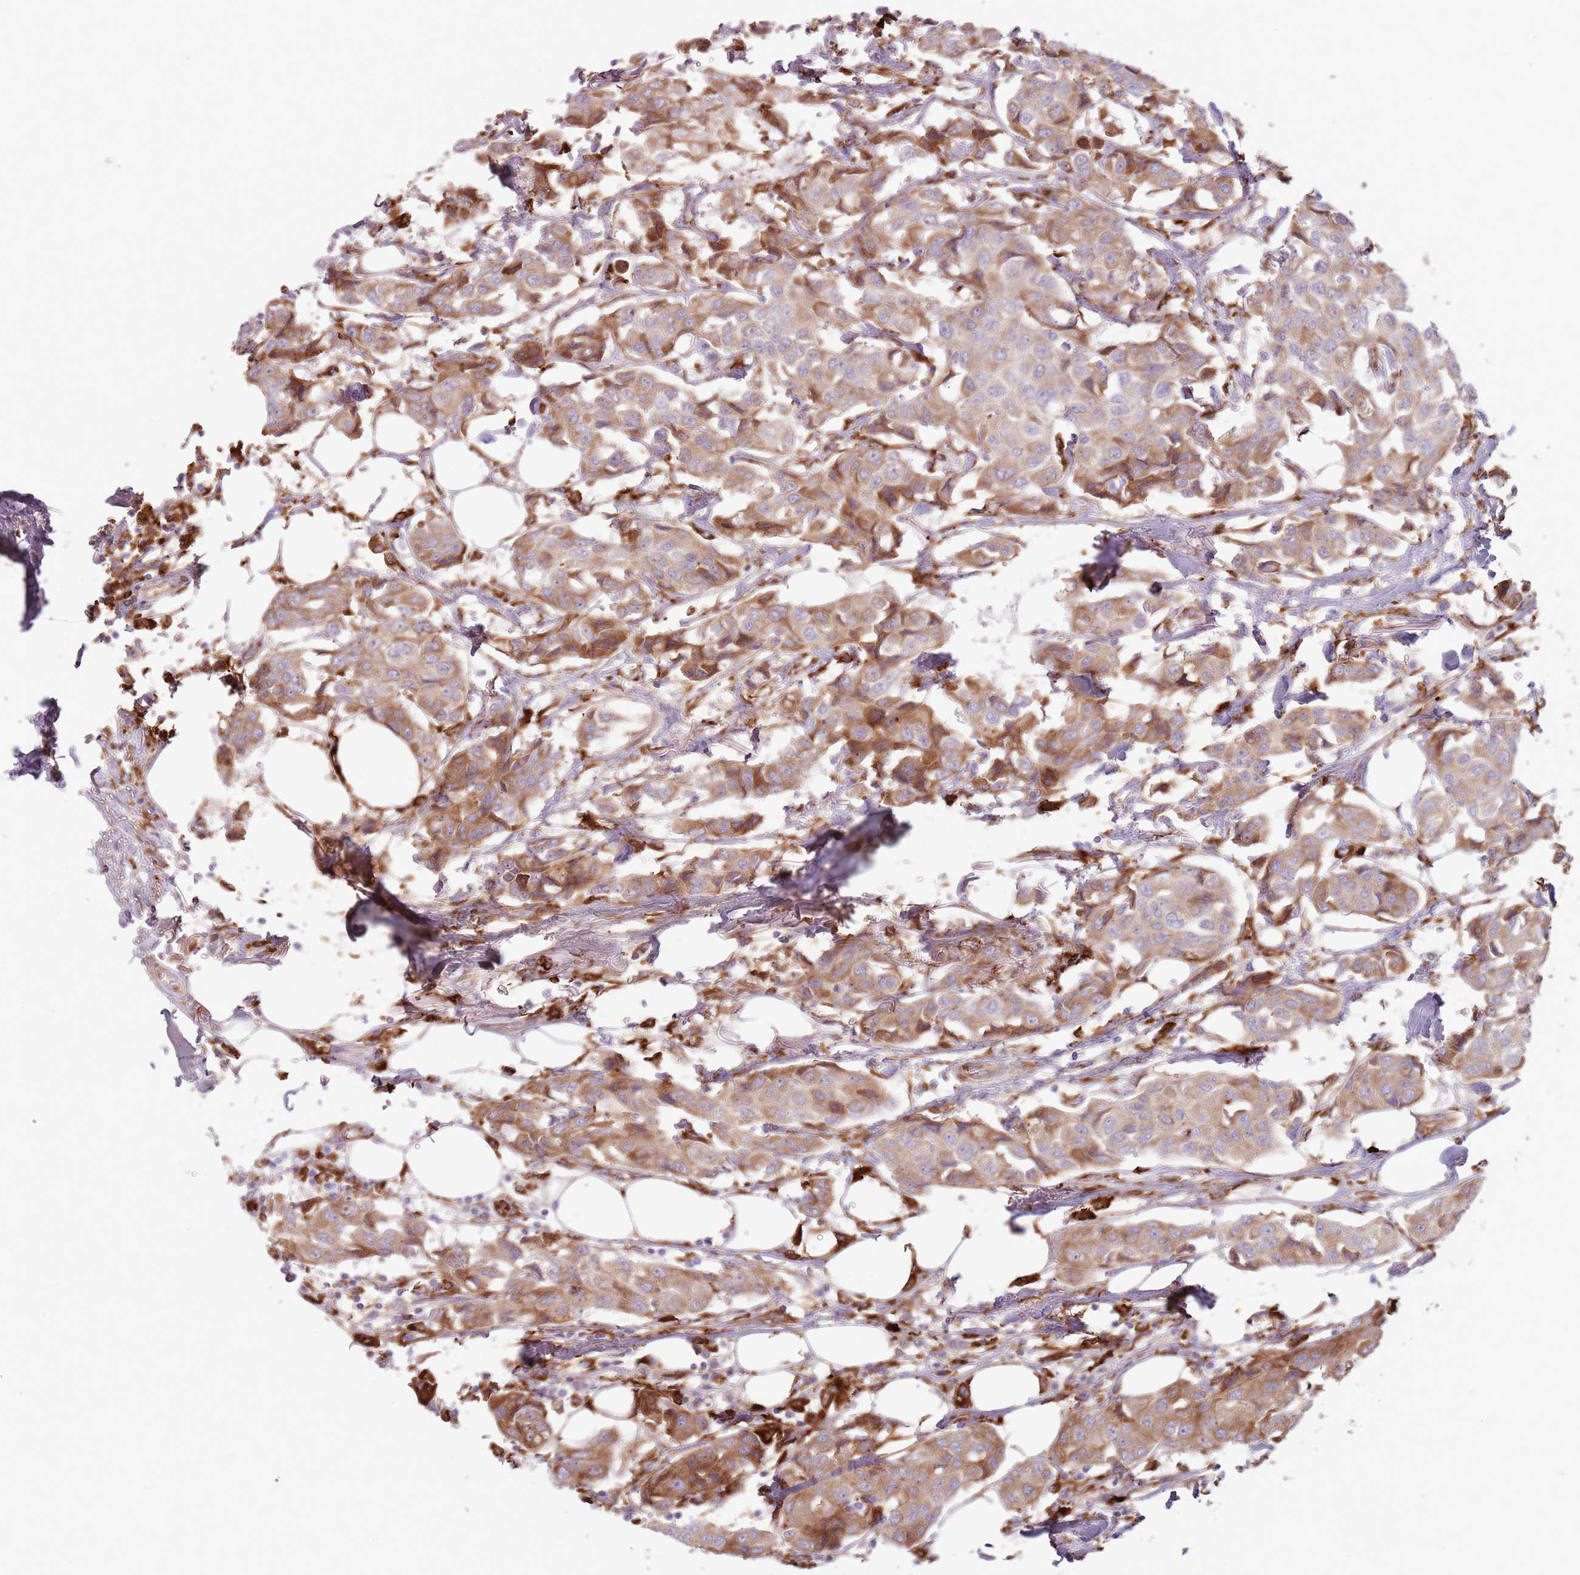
{"staining": {"intensity": "moderate", "quantity": ">75%", "location": "cytoplasmic/membranous"}, "tissue": "breast cancer", "cell_type": "Tumor cells", "image_type": "cancer", "snomed": [{"axis": "morphology", "description": "Duct carcinoma"}, {"axis": "topography", "description": "Breast"}], "caption": "The histopathology image displays immunohistochemical staining of breast cancer. There is moderate cytoplasmic/membranous staining is appreciated in about >75% of tumor cells. The protein is shown in brown color, while the nuclei are stained blue.", "gene": "COLGALT1", "patient": {"sex": "female", "age": 80}}